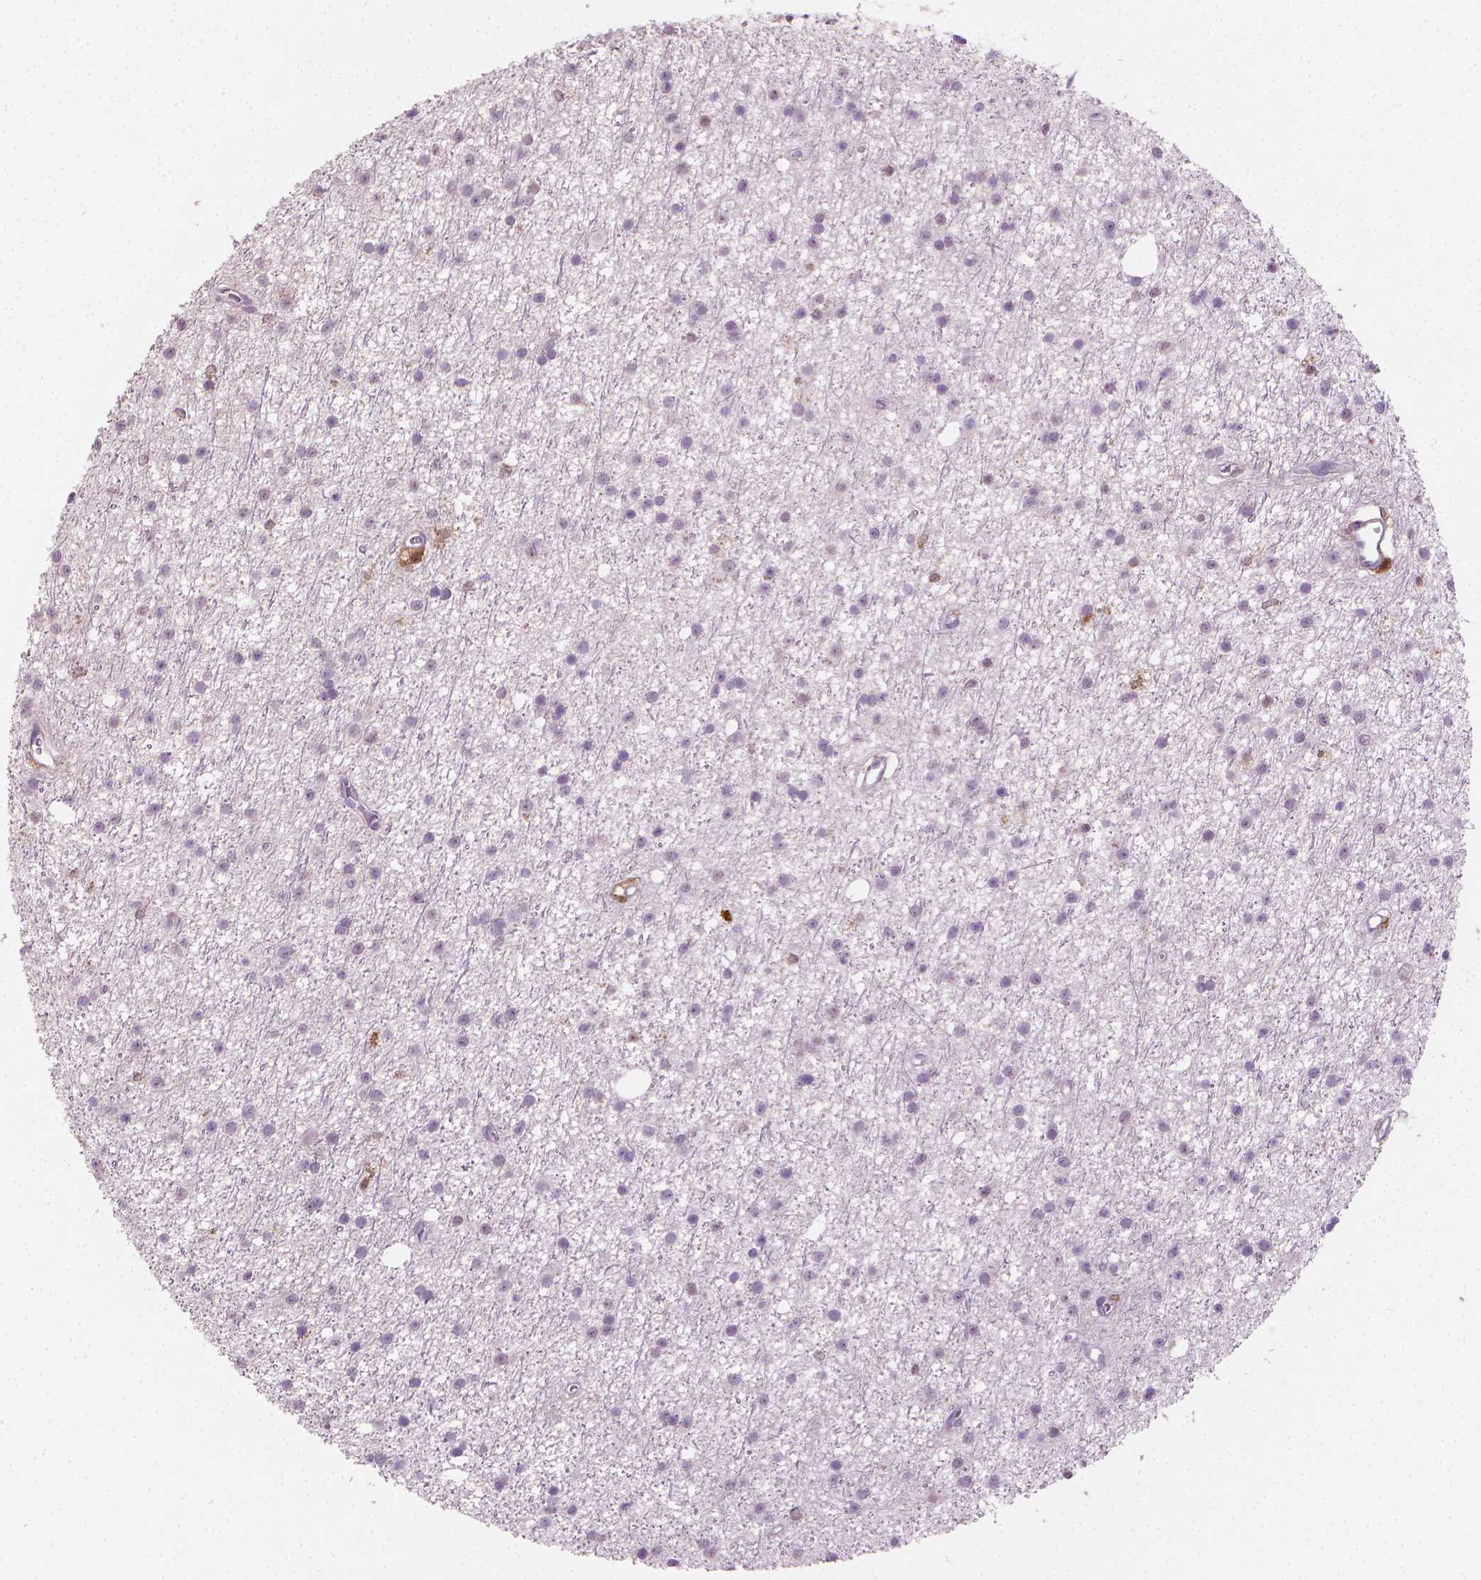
{"staining": {"intensity": "negative", "quantity": "none", "location": "none"}, "tissue": "glioma", "cell_type": "Tumor cells", "image_type": "cancer", "snomed": [{"axis": "morphology", "description": "Glioma, malignant, Low grade"}, {"axis": "topography", "description": "Brain"}], "caption": "High magnification brightfield microscopy of glioma stained with DAB (brown) and counterstained with hematoxylin (blue): tumor cells show no significant staining.", "gene": "TNFAIP2", "patient": {"sex": "male", "age": 27}}